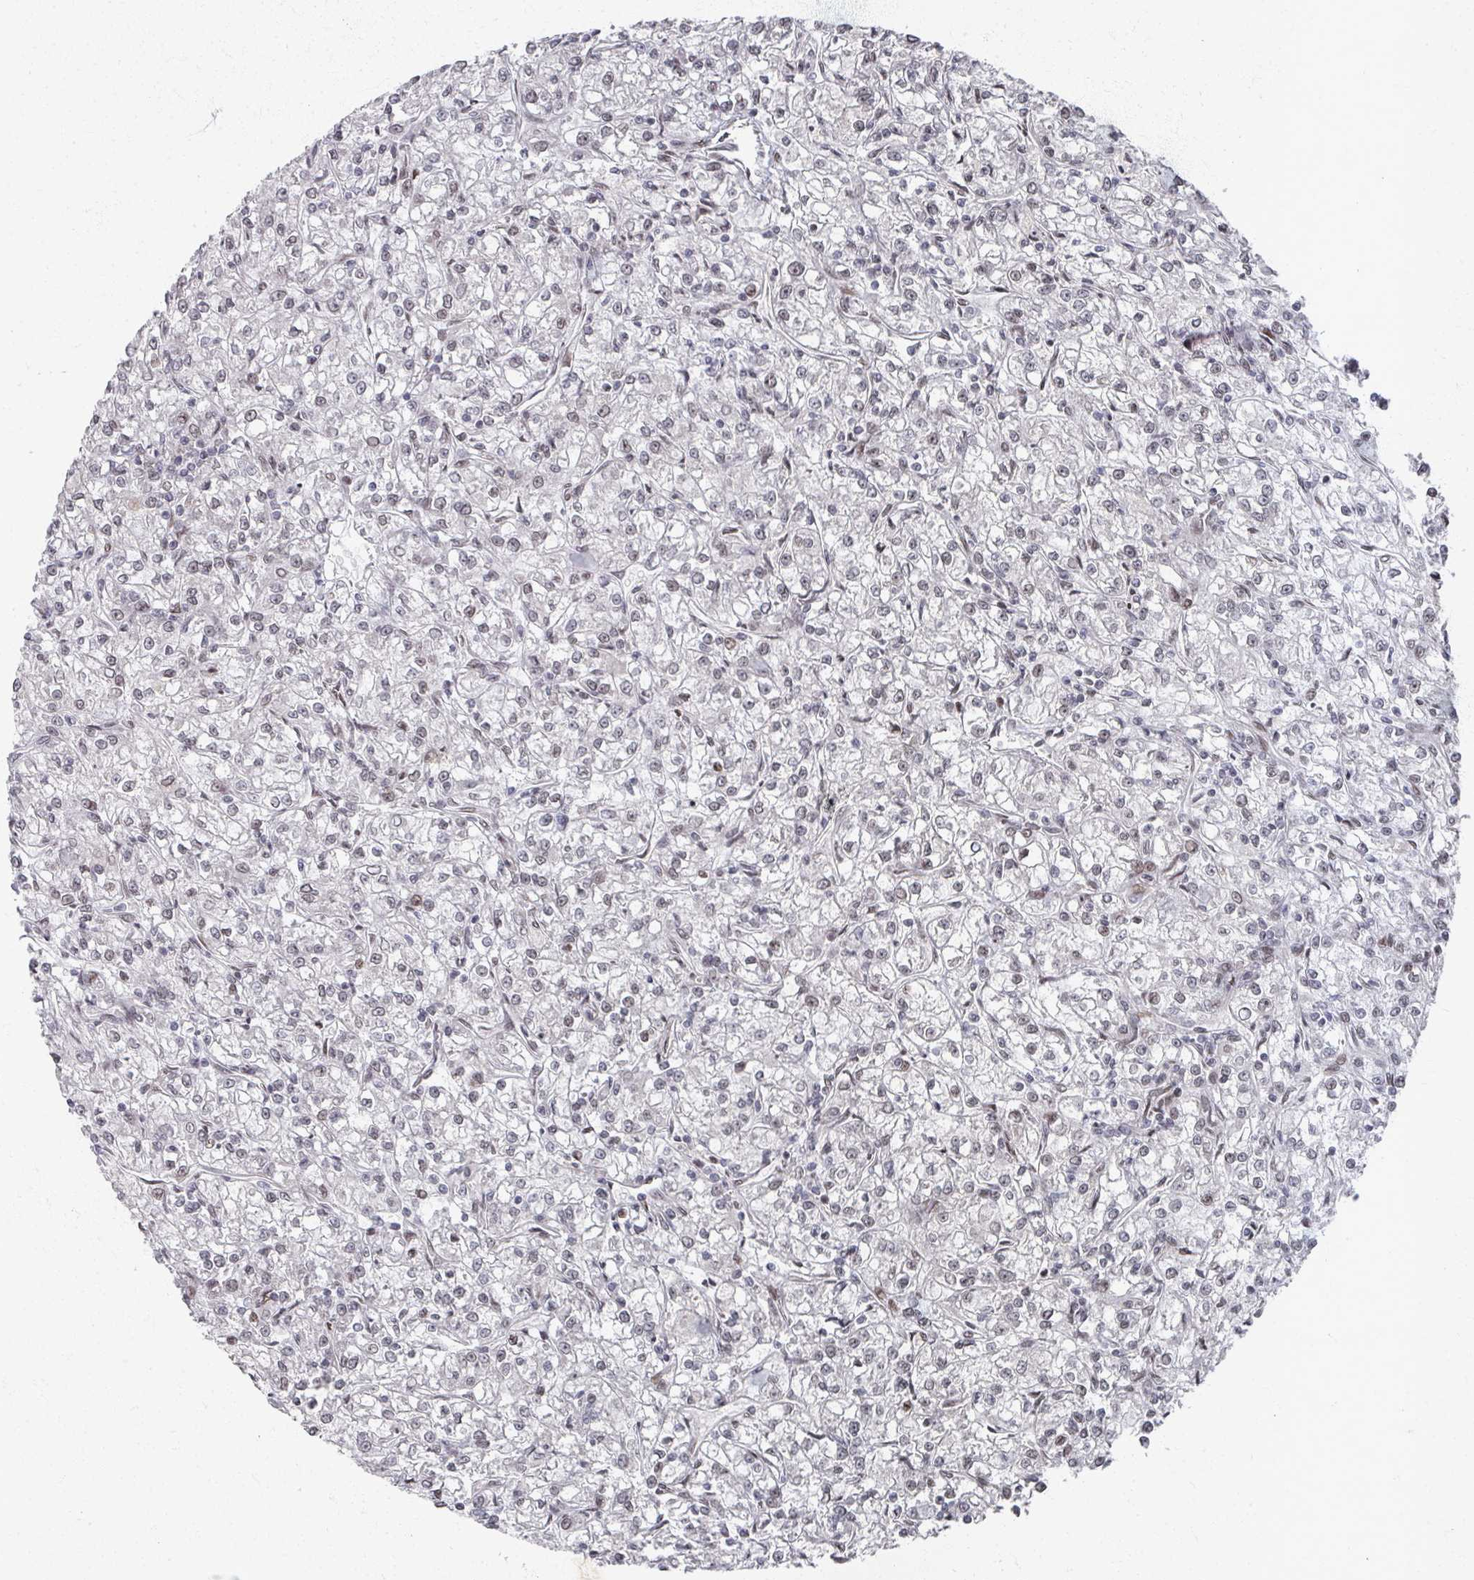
{"staining": {"intensity": "weak", "quantity": "<25%", "location": "nuclear"}, "tissue": "renal cancer", "cell_type": "Tumor cells", "image_type": "cancer", "snomed": [{"axis": "morphology", "description": "Adenocarcinoma, NOS"}, {"axis": "topography", "description": "Kidney"}], "caption": "A high-resolution image shows immunohistochemistry (IHC) staining of renal cancer, which reveals no significant positivity in tumor cells. (DAB immunohistochemistry (IHC) with hematoxylin counter stain).", "gene": "PSKH1", "patient": {"sex": "female", "age": 59}}